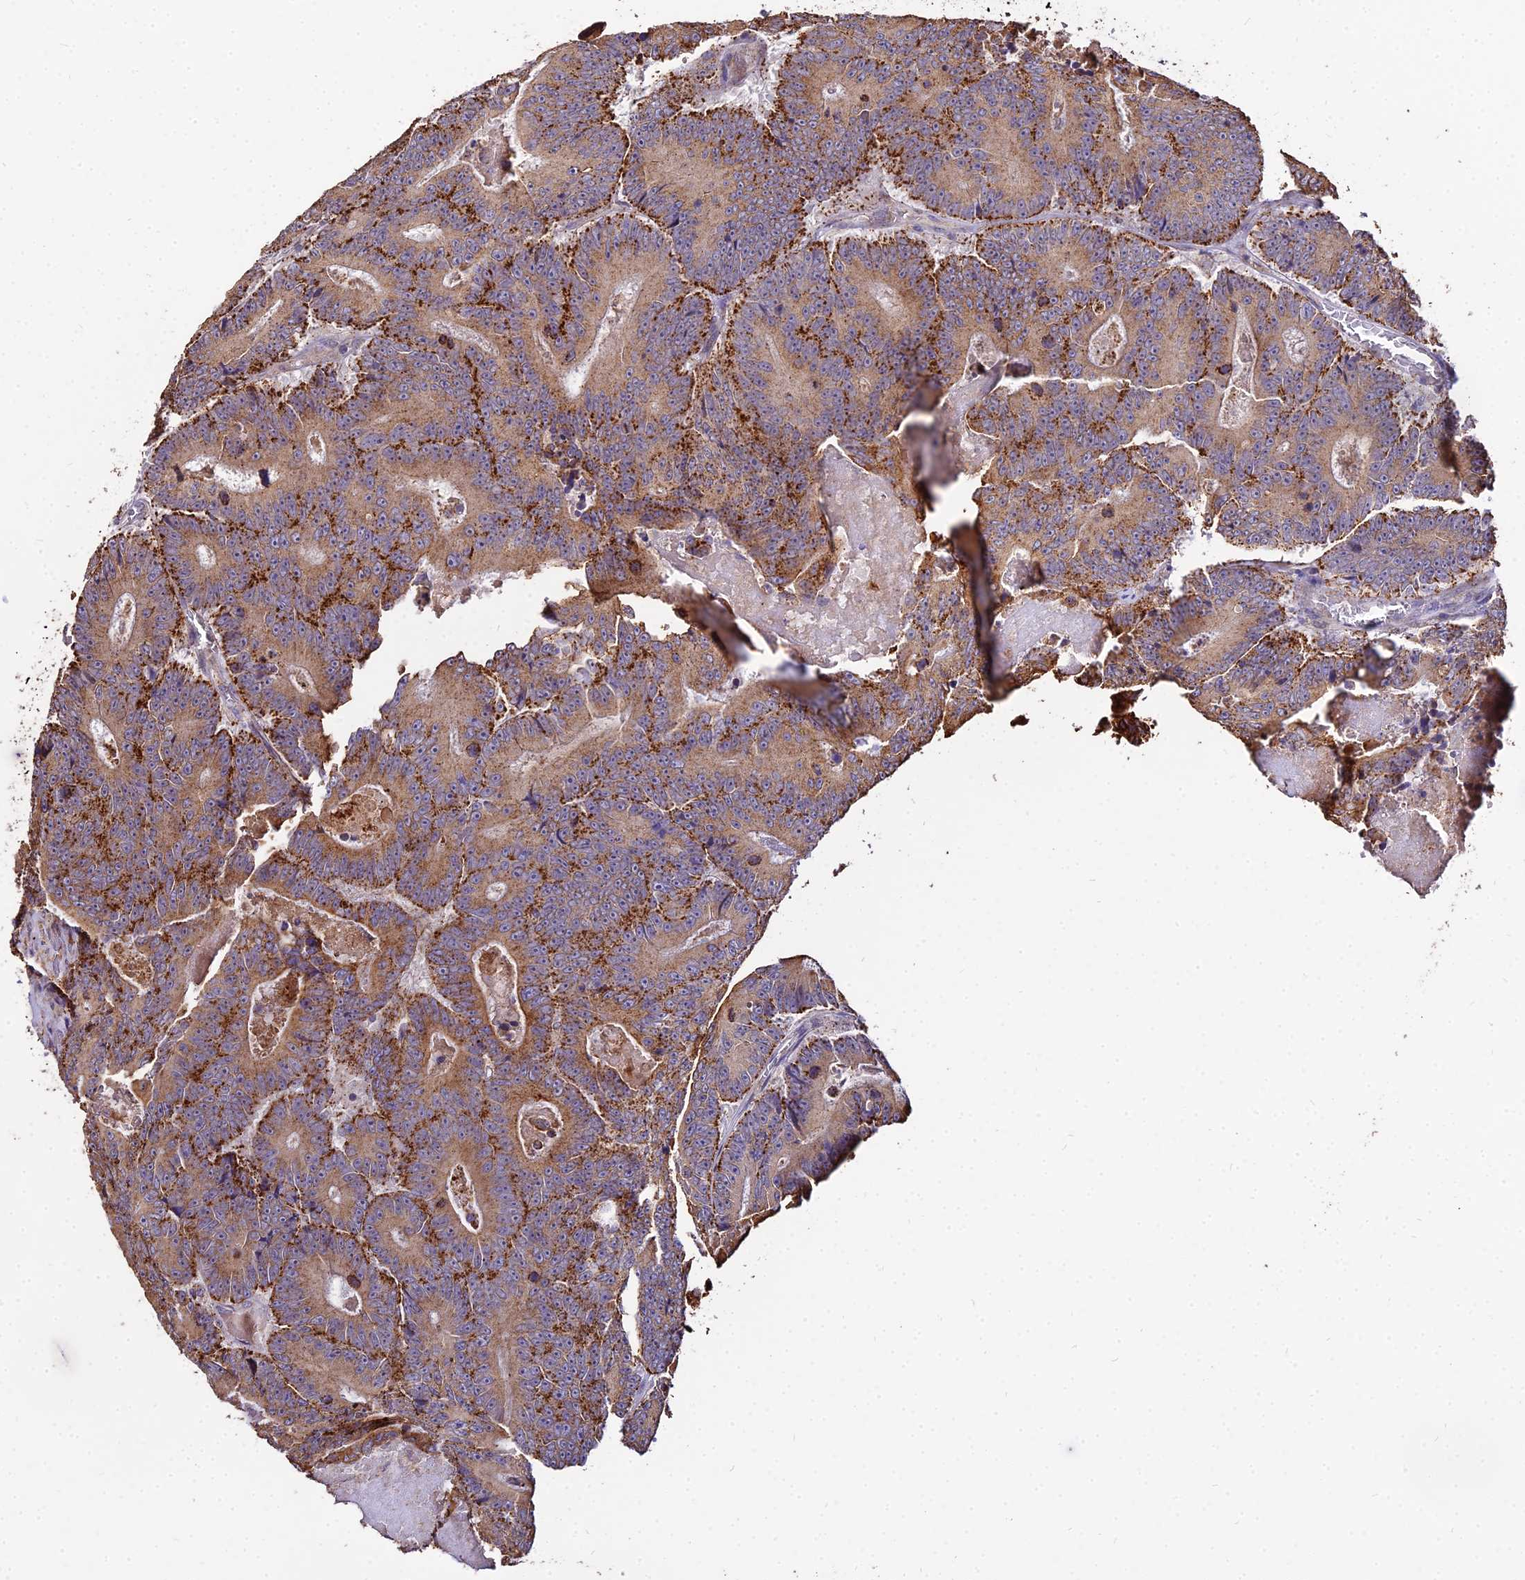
{"staining": {"intensity": "strong", "quantity": "25%-75%", "location": "cytoplasmic/membranous"}, "tissue": "colorectal cancer", "cell_type": "Tumor cells", "image_type": "cancer", "snomed": [{"axis": "morphology", "description": "Adenocarcinoma, NOS"}, {"axis": "topography", "description": "Colon"}], "caption": "Adenocarcinoma (colorectal) tissue shows strong cytoplasmic/membranous staining in approximately 25%-75% of tumor cells", "gene": "PEX19", "patient": {"sex": "male", "age": 83}}